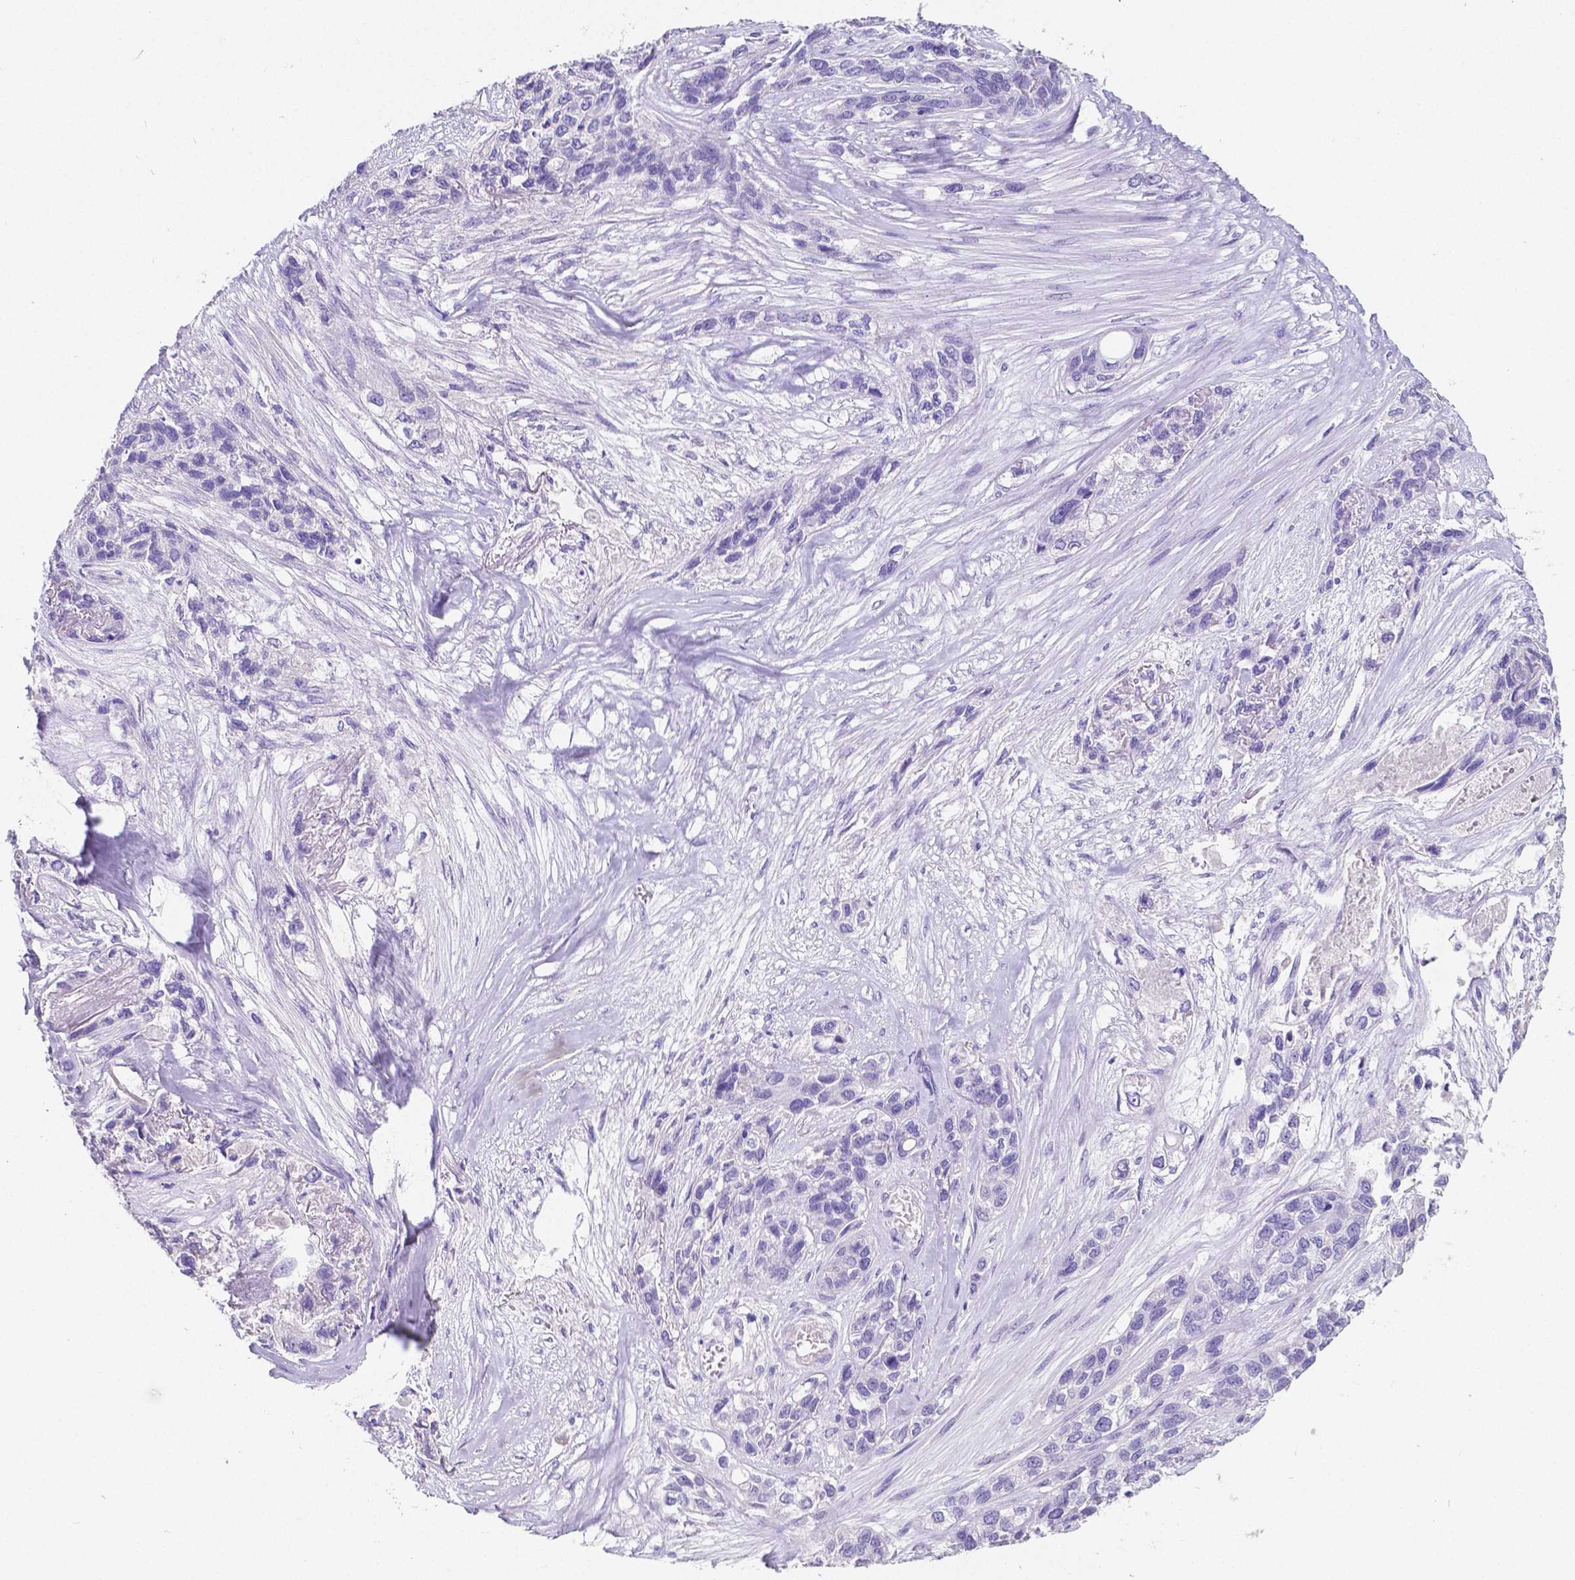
{"staining": {"intensity": "negative", "quantity": "none", "location": "none"}, "tissue": "lung cancer", "cell_type": "Tumor cells", "image_type": "cancer", "snomed": [{"axis": "morphology", "description": "Squamous cell carcinoma, NOS"}, {"axis": "topography", "description": "Lung"}], "caption": "High power microscopy photomicrograph of an IHC histopathology image of lung cancer, revealing no significant positivity in tumor cells.", "gene": "SATB2", "patient": {"sex": "female", "age": 70}}